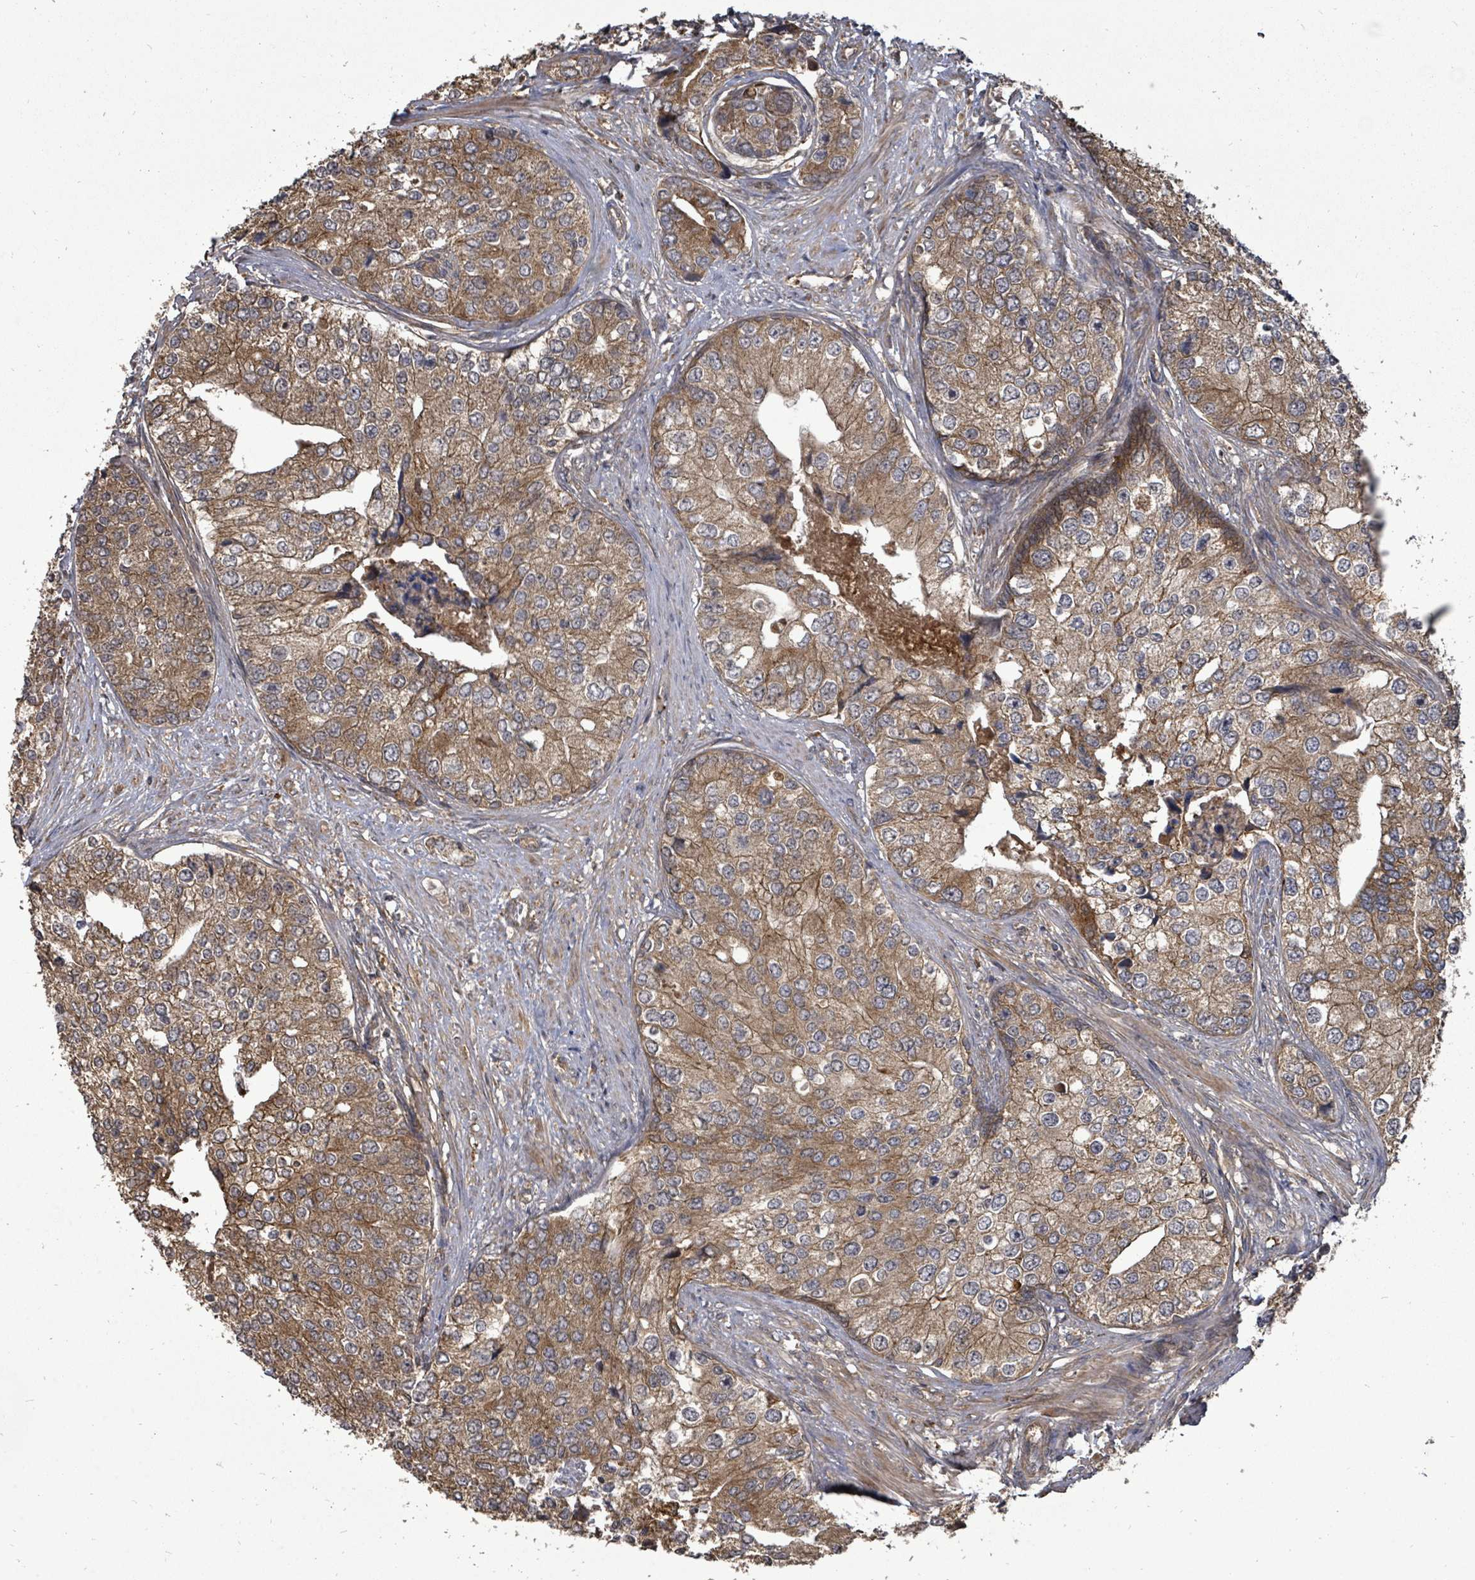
{"staining": {"intensity": "moderate", "quantity": ">75%", "location": "cytoplasmic/membranous"}, "tissue": "prostate cancer", "cell_type": "Tumor cells", "image_type": "cancer", "snomed": [{"axis": "morphology", "description": "Adenocarcinoma, High grade"}, {"axis": "topography", "description": "Prostate"}], "caption": "Tumor cells show medium levels of moderate cytoplasmic/membranous positivity in about >75% of cells in prostate cancer (high-grade adenocarcinoma).", "gene": "EIF3C", "patient": {"sex": "male", "age": 62}}